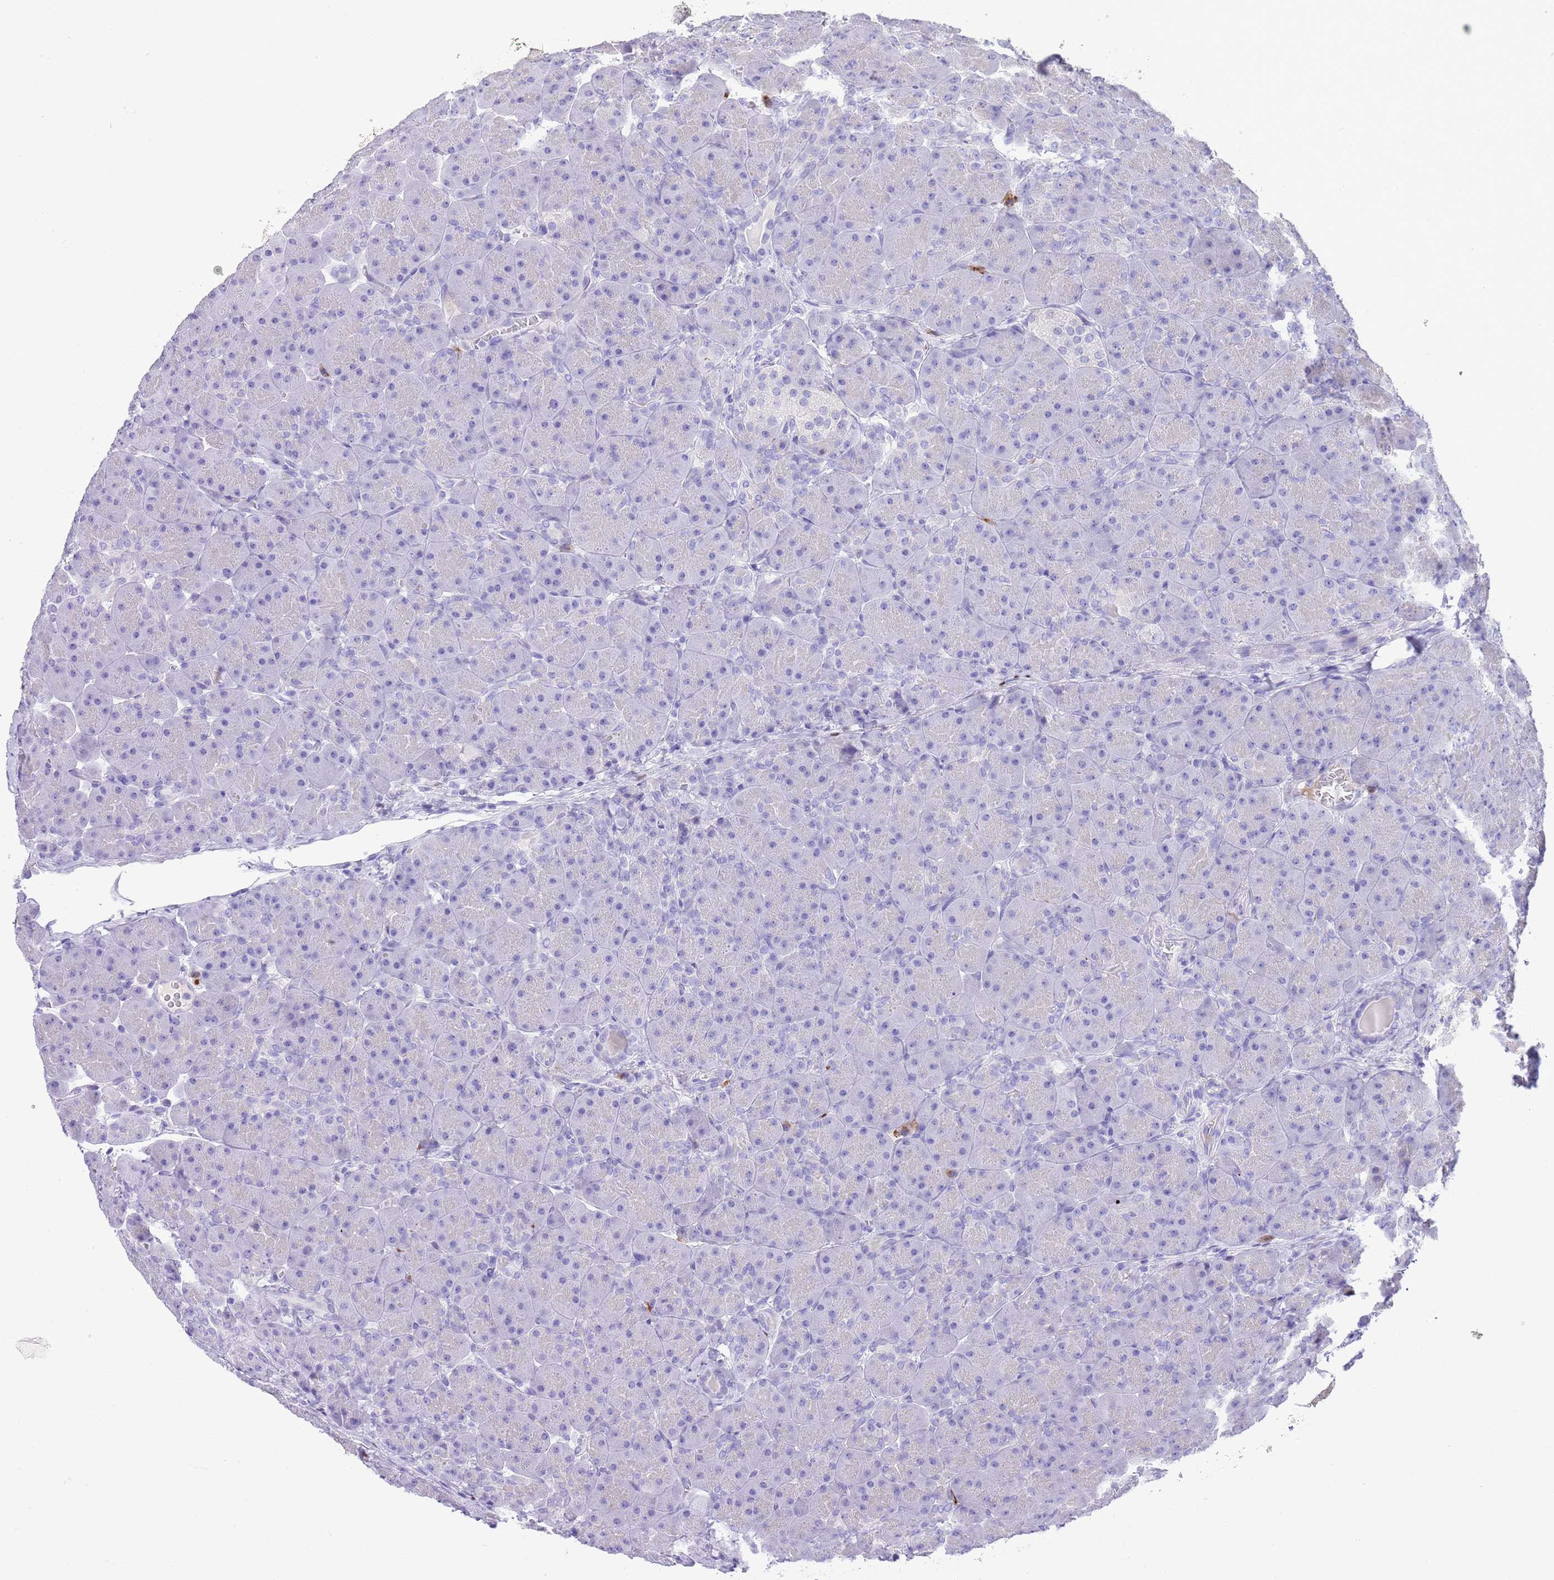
{"staining": {"intensity": "negative", "quantity": "none", "location": "none"}, "tissue": "pancreas", "cell_type": "Exocrine glandular cells", "image_type": "normal", "snomed": [{"axis": "morphology", "description": "Normal tissue, NOS"}, {"axis": "topography", "description": "Pancreas"}], "caption": "DAB immunohistochemical staining of unremarkable pancreas displays no significant staining in exocrine glandular cells. (DAB immunohistochemistry, high magnification).", "gene": "CLEC2A", "patient": {"sex": "male", "age": 66}}